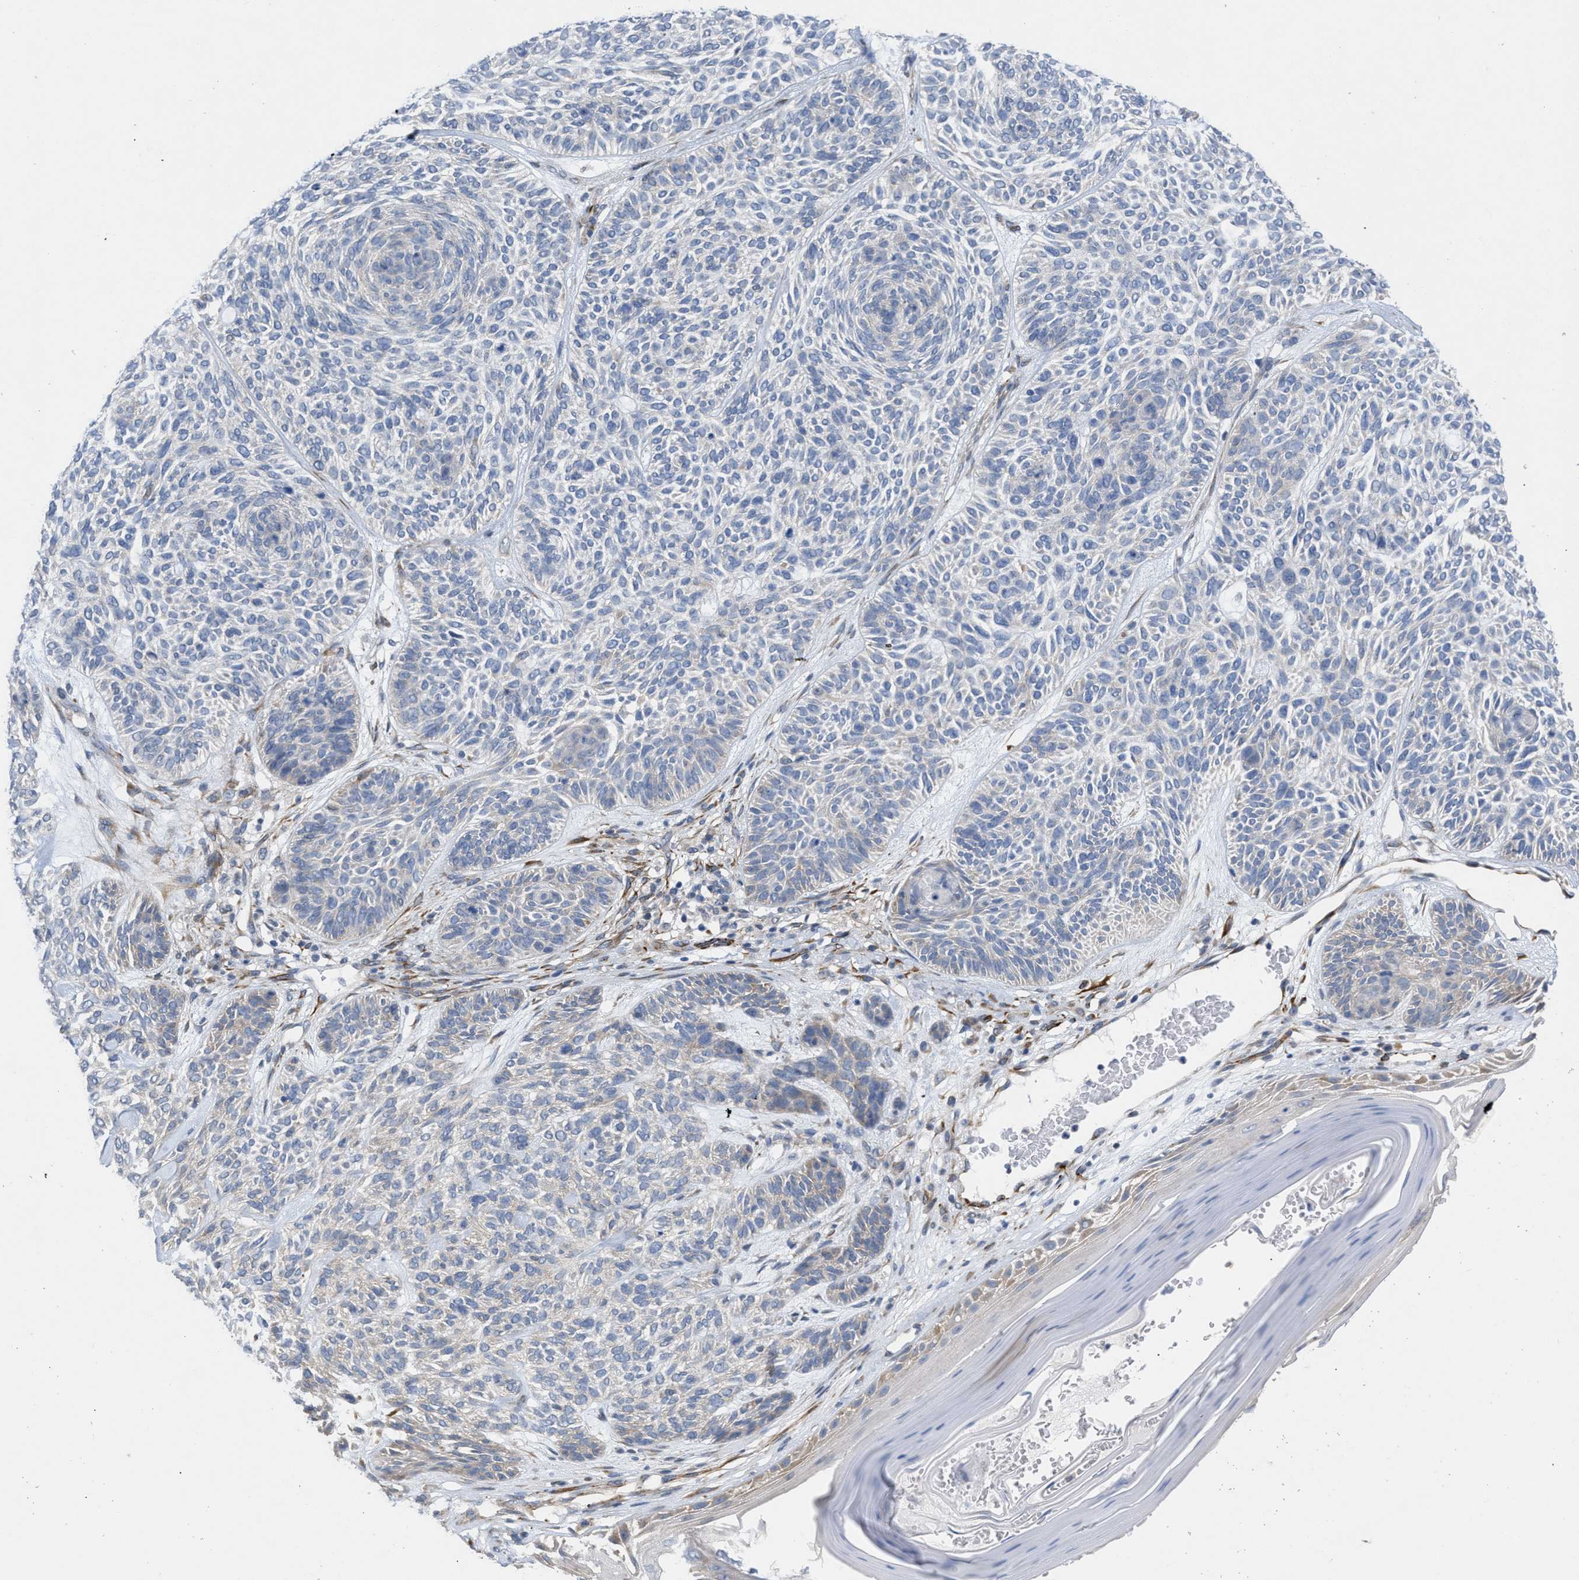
{"staining": {"intensity": "negative", "quantity": "none", "location": "none"}, "tissue": "skin cancer", "cell_type": "Tumor cells", "image_type": "cancer", "snomed": [{"axis": "morphology", "description": "Basal cell carcinoma"}, {"axis": "topography", "description": "Skin"}], "caption": "This is an immunohistochemistry photomicrograph of human skin basal cell carcinoma. There is no expression in tumor cells.", "gene": "TMEM131", "patient": {"sex": "male", "age": 55}}